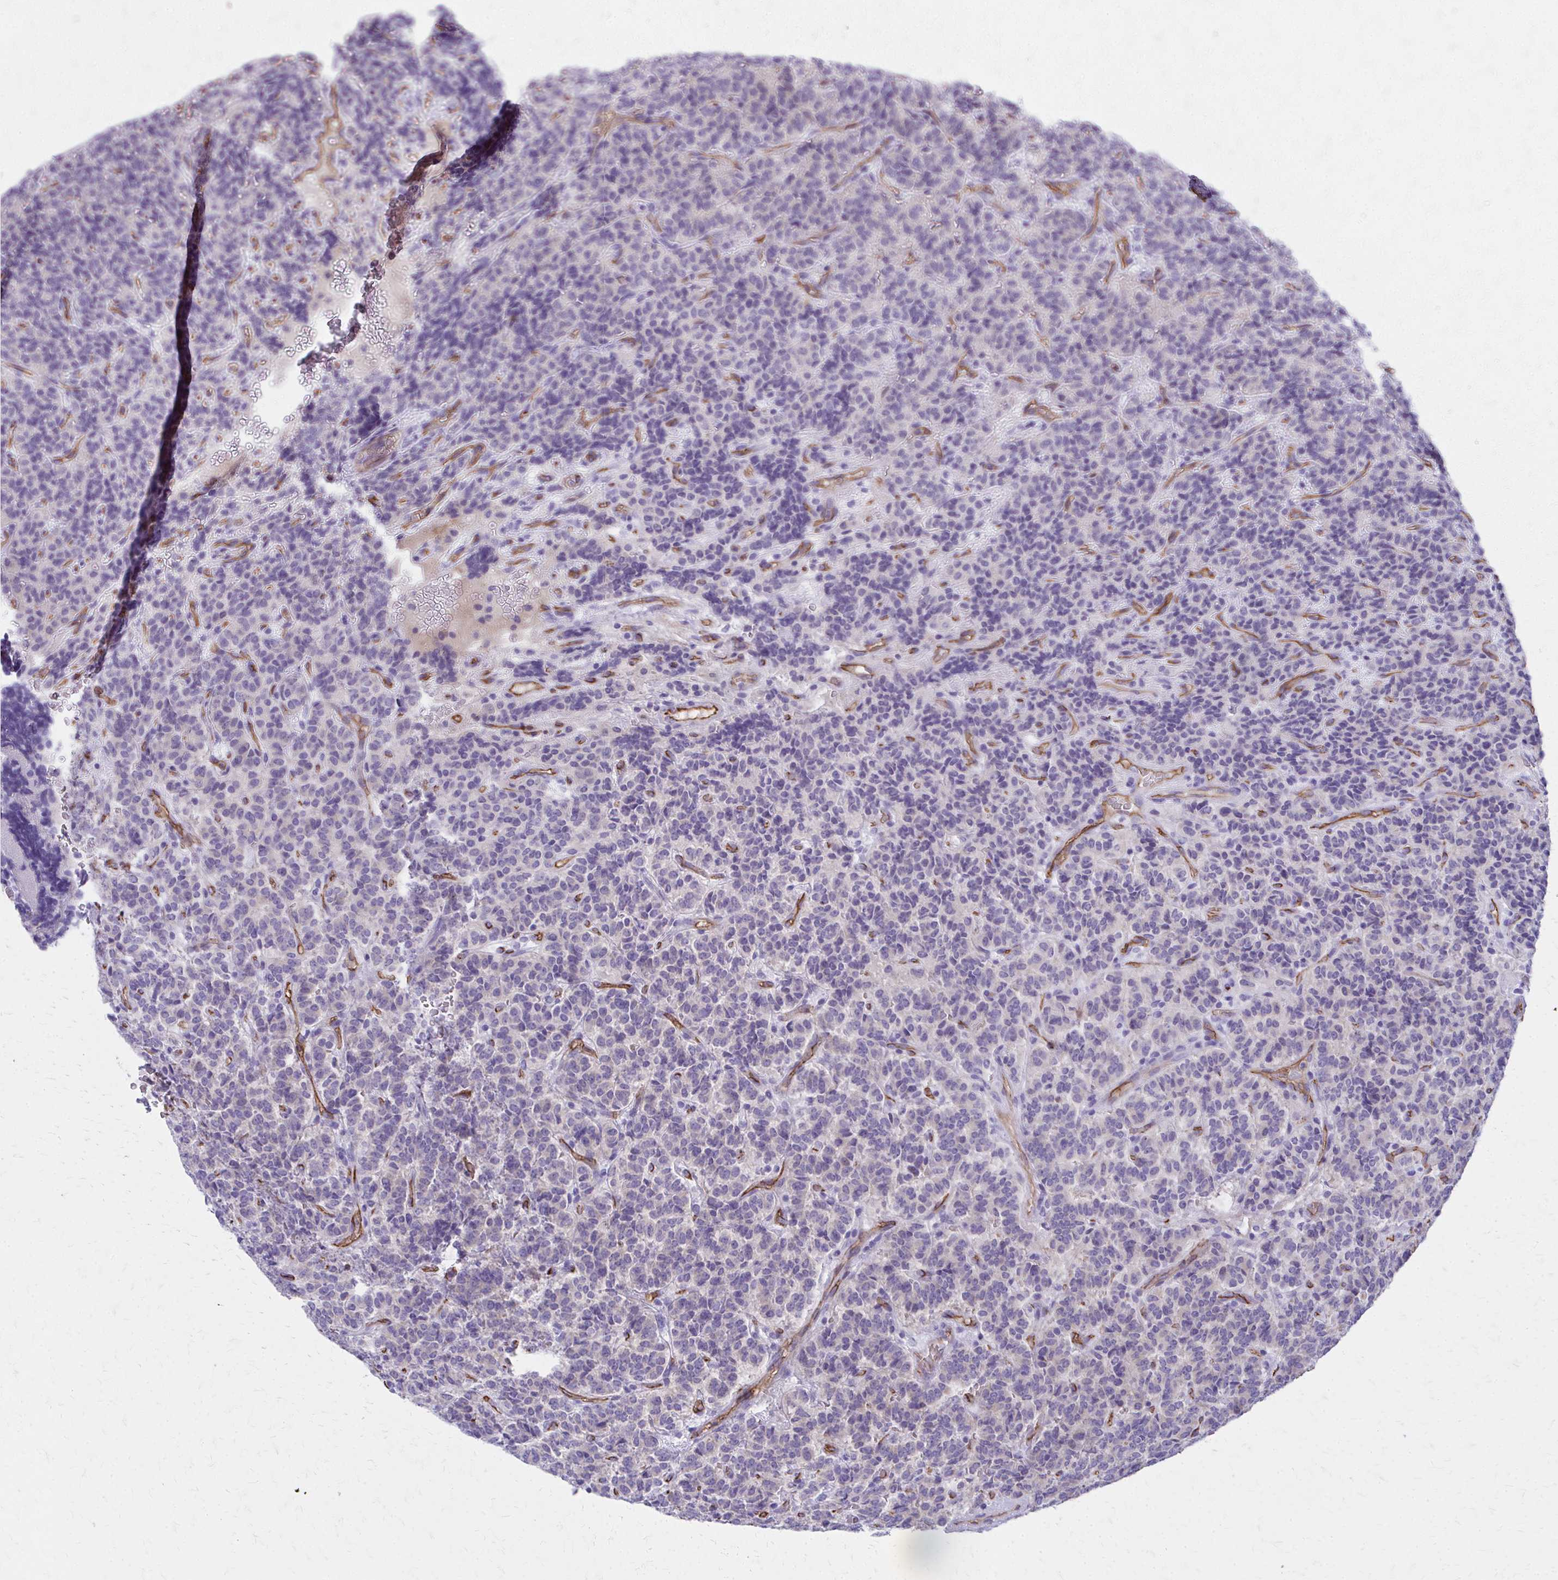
{"staining": {"intensity": "negative", "quantity": "none", "location": "none"}, "tissue": "carcinoid", "cell_type": "Tumor cells", "image_type": "cancer", "snomed": [{"axis": "morphology", "description": "Carcinoid, malignant, NOS"}, {"axis": "topography", "description": "Pancreas"}], "caption": "Histopathology image shows no significant protein positivity in tumor cells of malignant carcinoid. (DAB immunohistochemistry (IHC) with hematoxylin counter stain).", "gene": "TPSG1", "patient": {"sex": "male", "age": 36}}